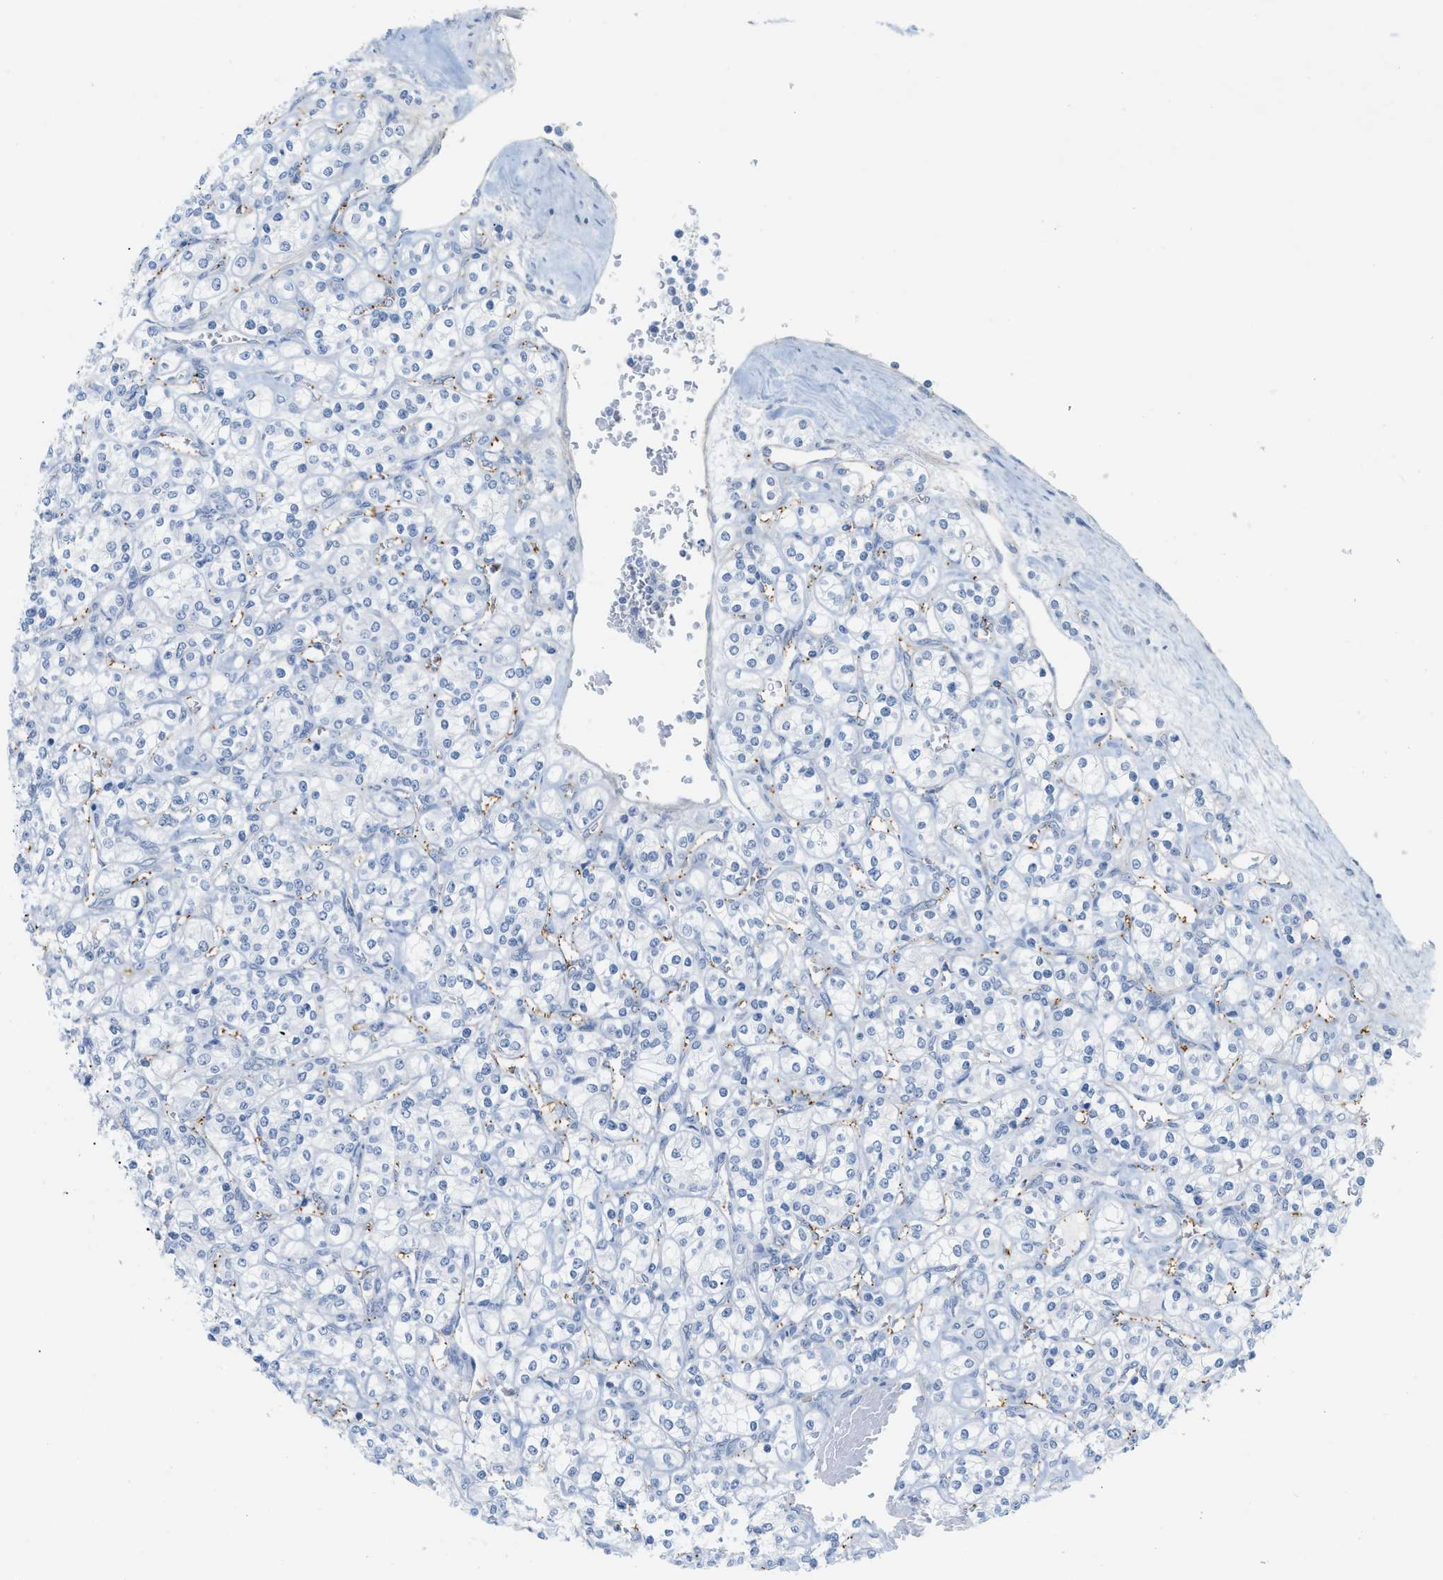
{"staining": {"intensity": "negative", "quantity": "none", "location": "none"}, "tissue": "renal cancer", "cell_type": "Tumor cells", "image_type": "cancer", "snomed": [{"axis": "morphology", "description": "Adenocarcinoma, NOS"}, {"axis": "topography", "description": "Kidney"}], "caption": "The micrograph reveals no significant positivity in tumor cells of renal adenocarcinoma.", "gene": "HLTF", "patient": {"sex": "male", "age": 77}}